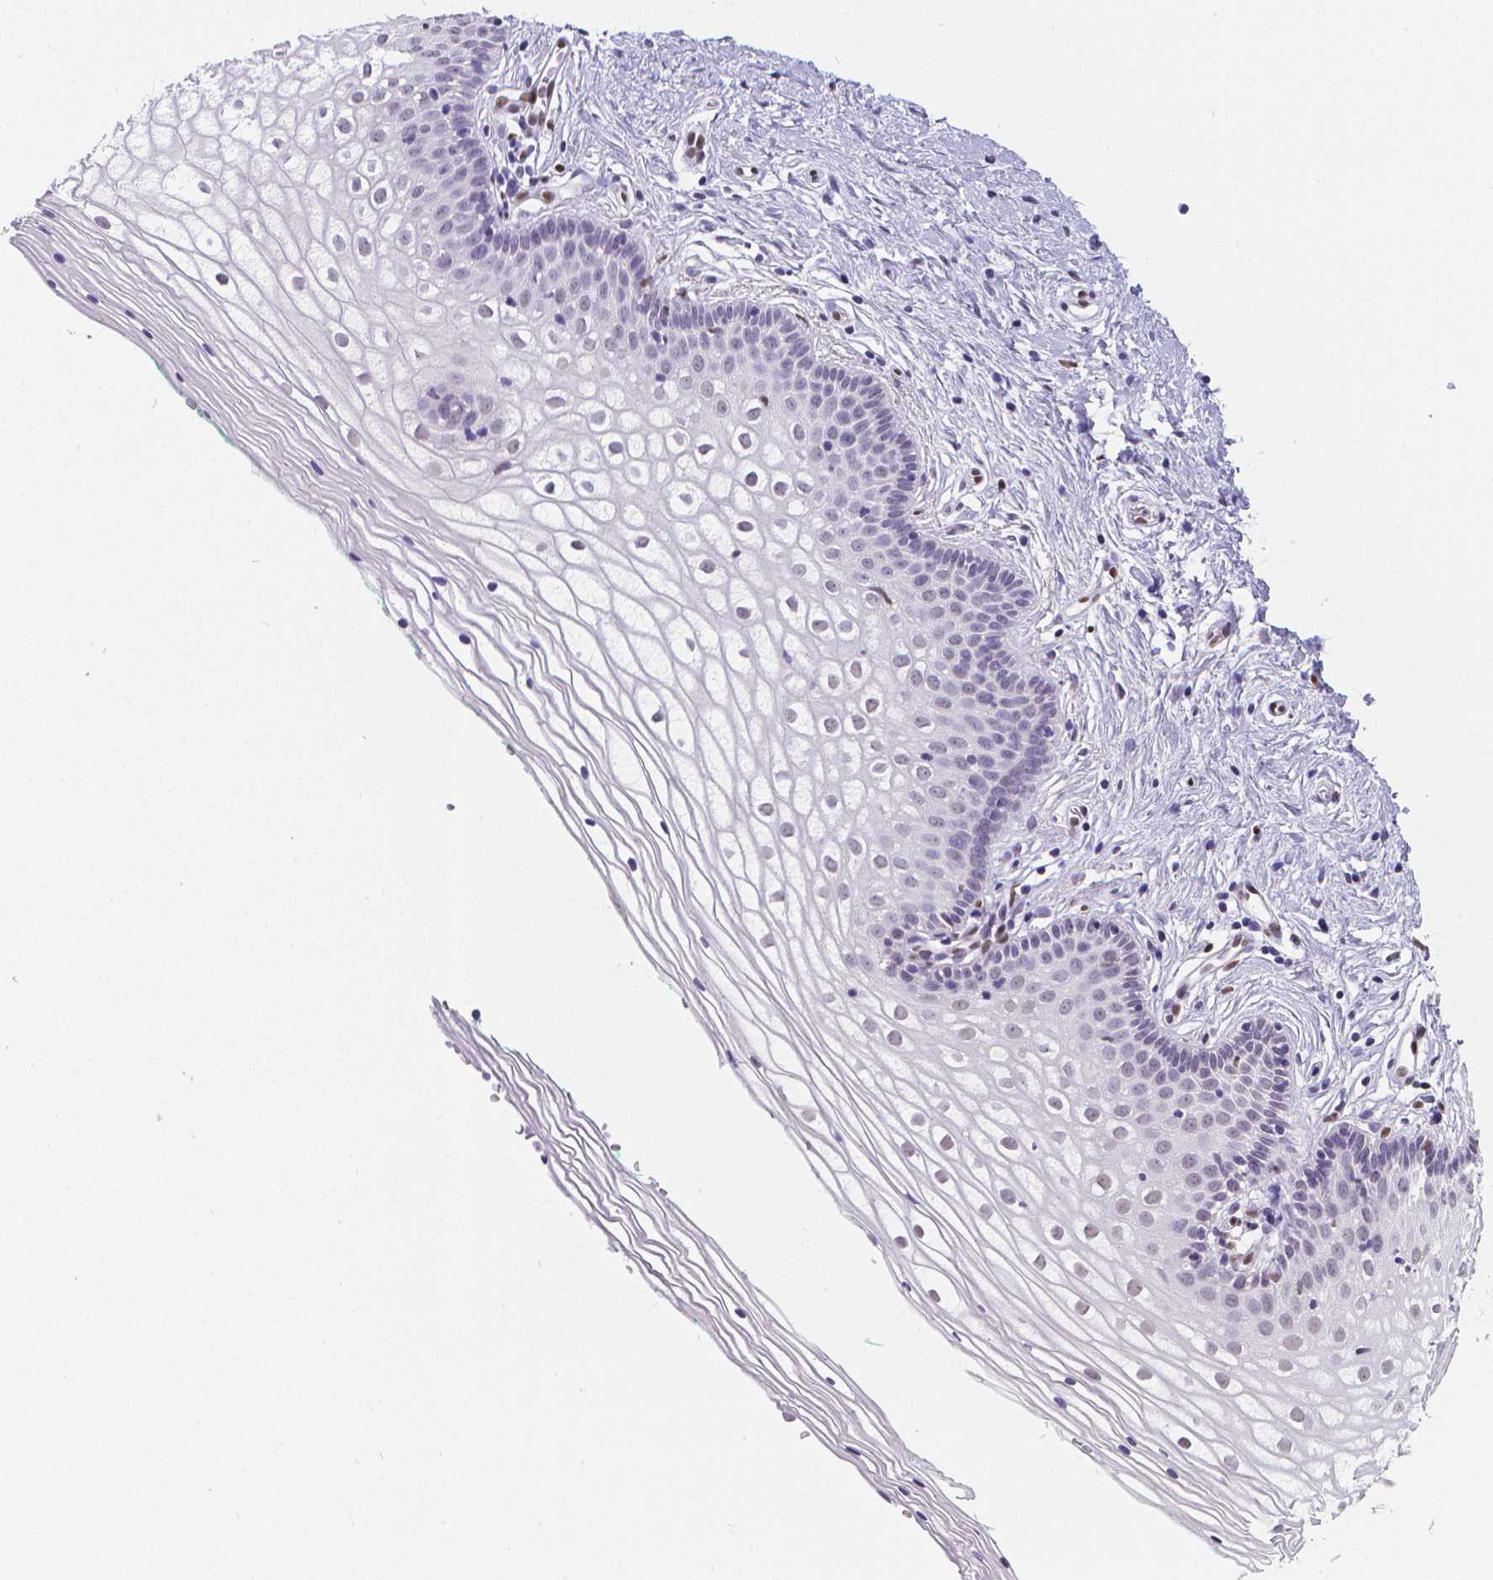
{"staining": {"intensity": "negative", "quantity": "none", "location": "none"}, "tissue": "vagina", "cell_type": "Squamous epithelial cells", "image_type": "normal", "snomed": [{"axis": "morphology", "description": "Normal tissue, NOS"}, {"axis": "topography", "description": "Vagina"}], "caption": "Immunohistochemistry (IHC) of unremarkable human vagina displays no positivity in squamous epithelial cells.", "gene": "MEF2C", "patient": {"sex": "female", "age": 36}}